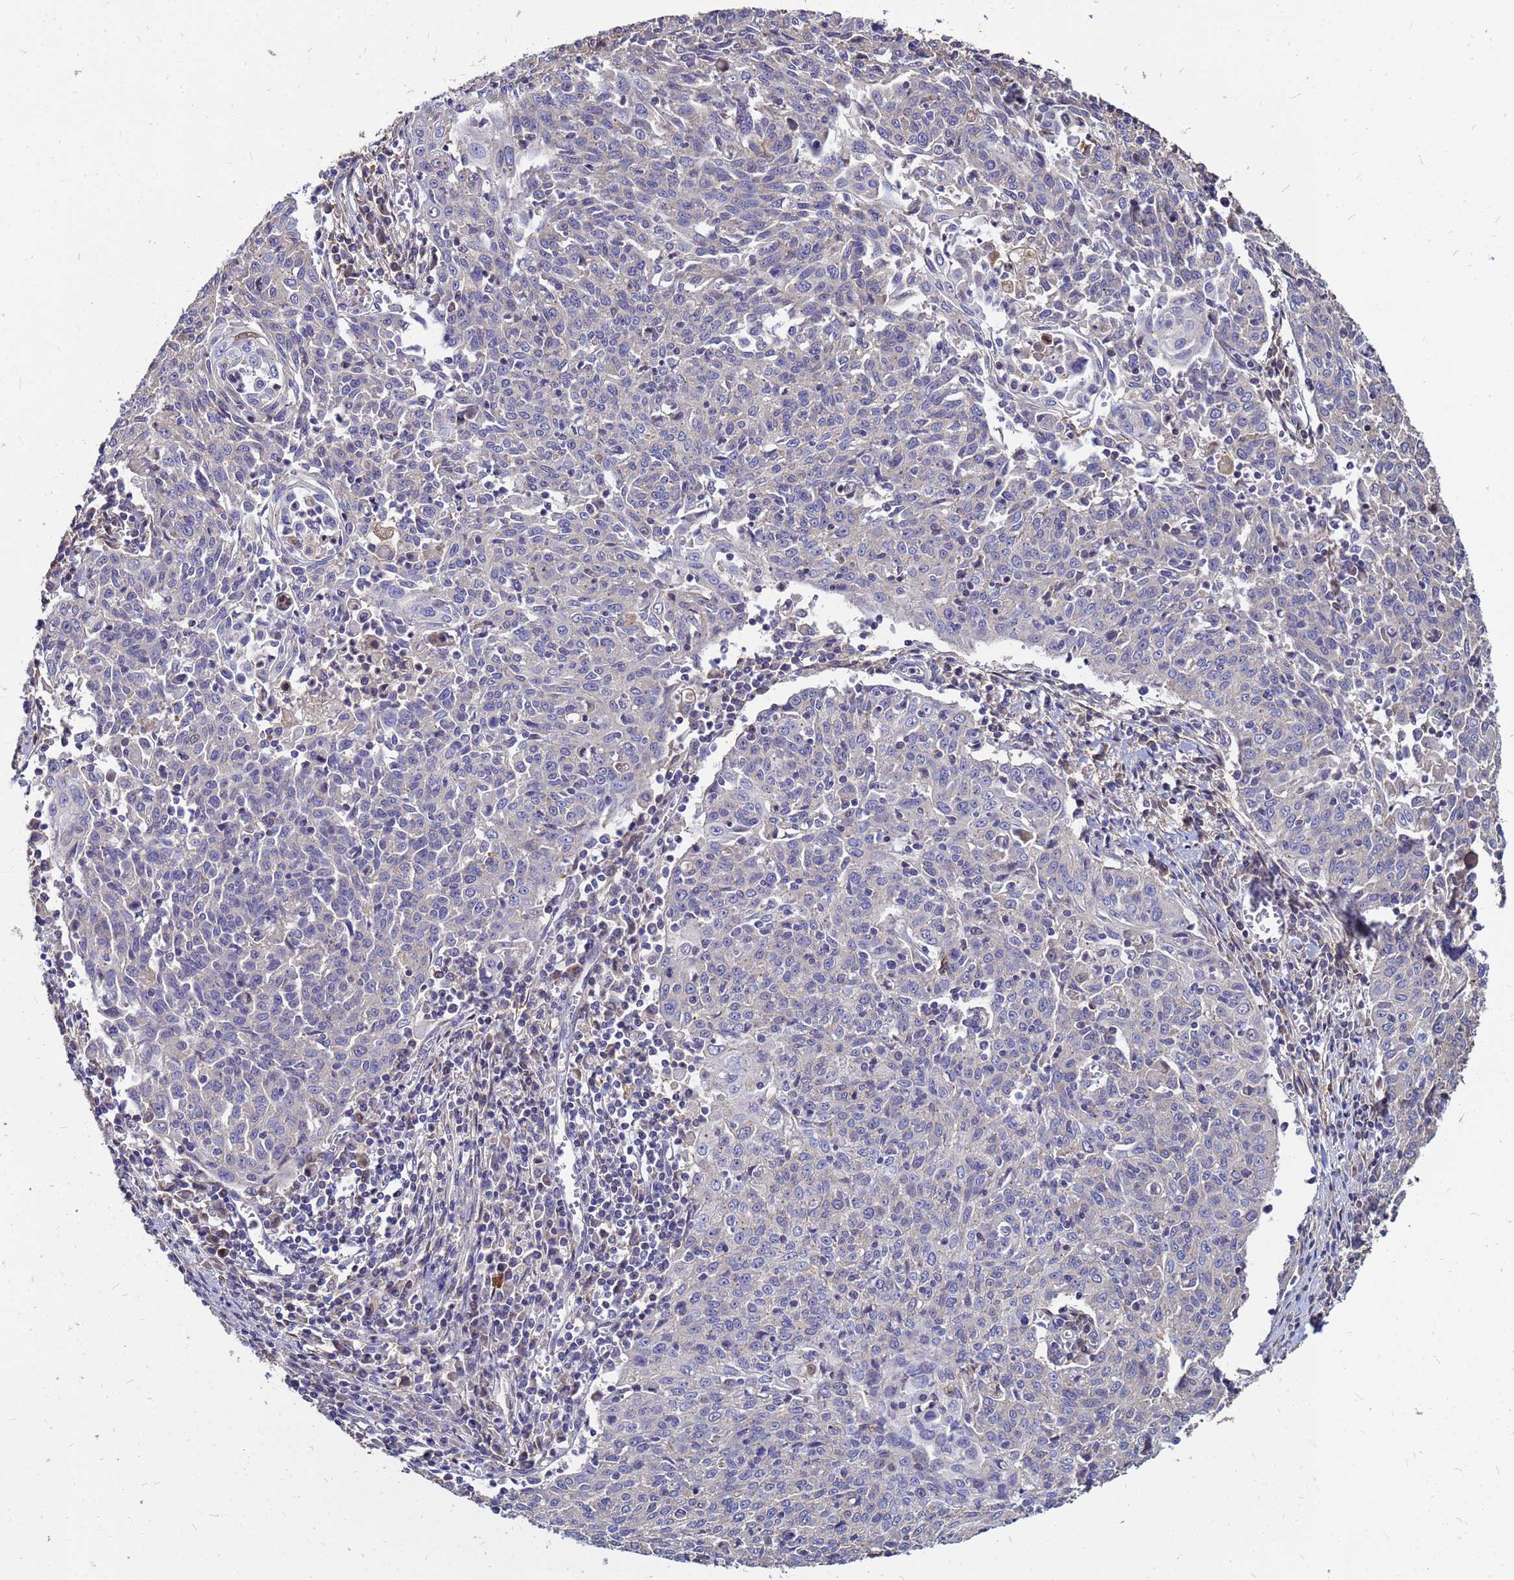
{"staining": {"intensity": "negative", "quantity": "none", "location": "none"}, "tissue": "cervical cancer", "cell_type": "Tumor cells", "image_type": "cancer", "snomed": [{"axis": "morphology", "description": "Squamous cell carcinoma, NOS"}, {"axis": "topography", "description": "Cervix"}], "caption": "The image shows no significant expression in tumor cells of cervical squamous cell carcinoma.", "gene": "MOB2", "patient": {"sex": "female", "age": 48}}